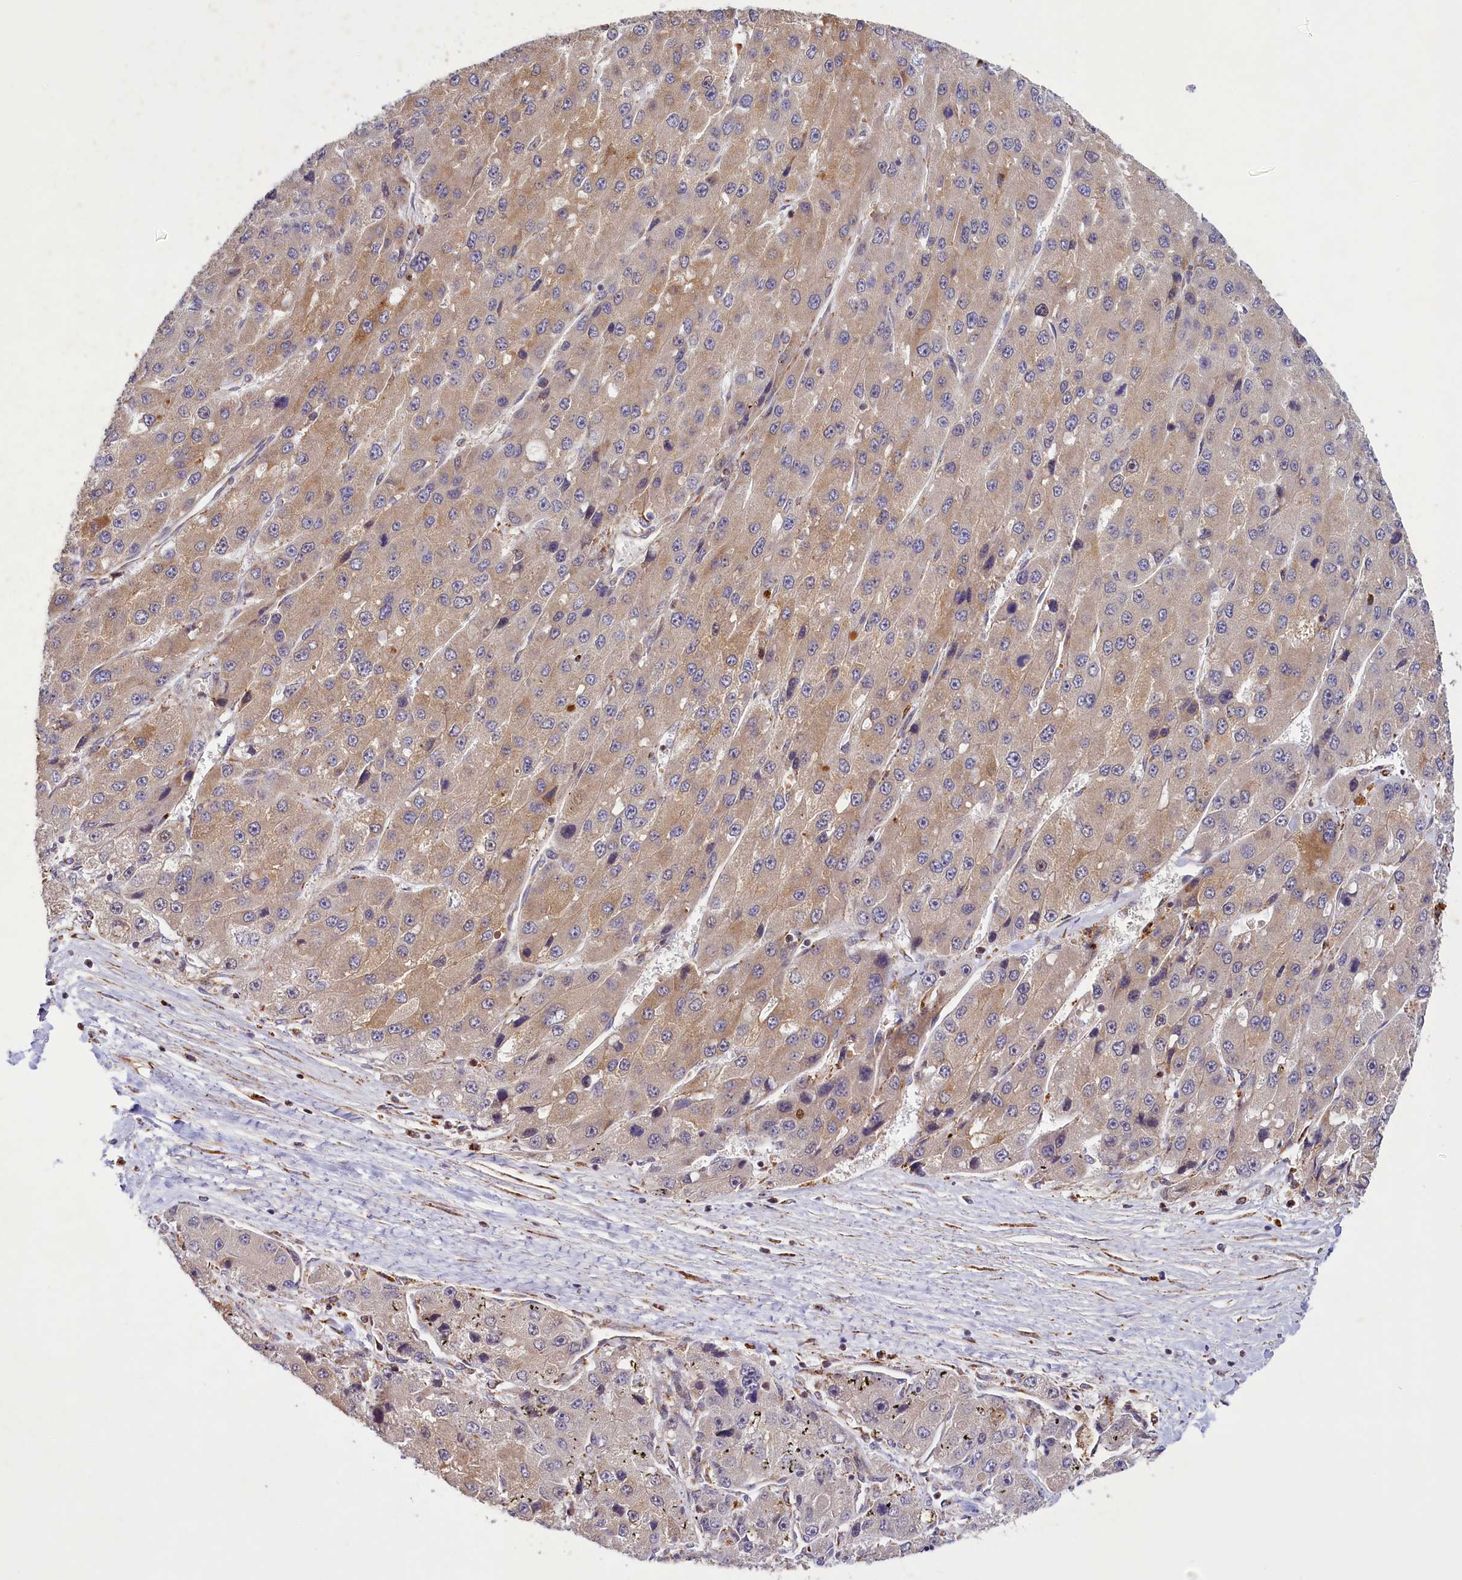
{"staining": {"intensity": "moderate", "quantity": ">75%", "location": "cytoplasmic/membranous"}, "tissue": "liver cancer", "cell_type": "Tumor cells", "image_type": "cancer", "snomed": [{"axis": "morphology", "description": "Carcinoma, Hepatocellular, NOS"}, {"axis": "topography", "description": "Liver"}], "caption": "Moderate cytoplasmic/membranous protein positivity is identified in about >75% of tumor cells in liver cancer.", "gene": "DYNC2H1", "patient": {"sex": "female", "age": 73}}